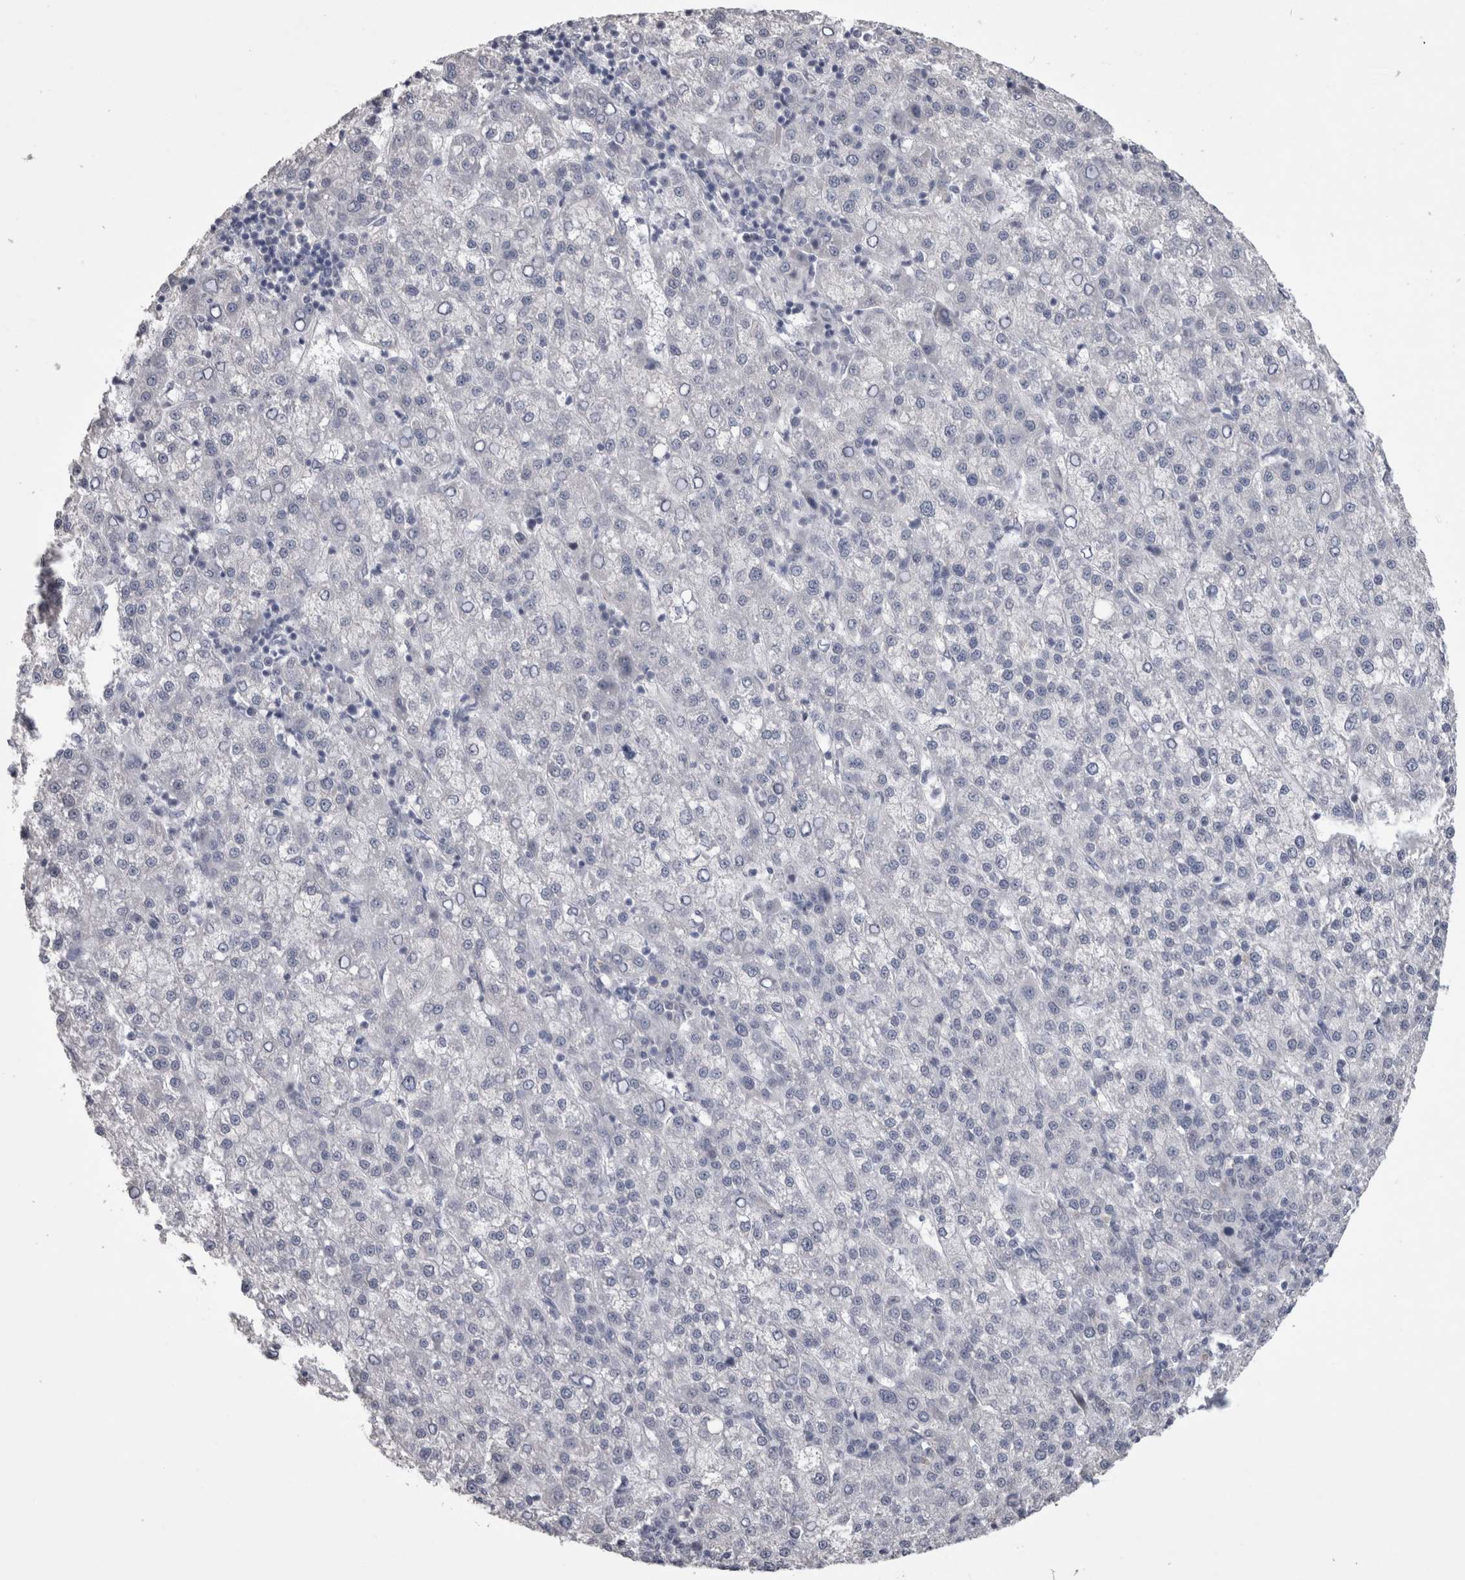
{"staining": {"intensity": "negative", "quantity": "none", "location": "none"}, "tissue": "liver cancer", "cell_type": "Tumor cells", "image_type": "cancer", "snomed": [{"axis": "morphology", "description": "Carcinoma, Hepatocellular, NOS"}, {"axis": "topography", "description": "Liver"}], "caption": "A micrograph of liver cancer stained for a protein shows no brown staining in tumor cells.", "gene": "ACOT7", "patient": {"sex": "female", "age": 58}}